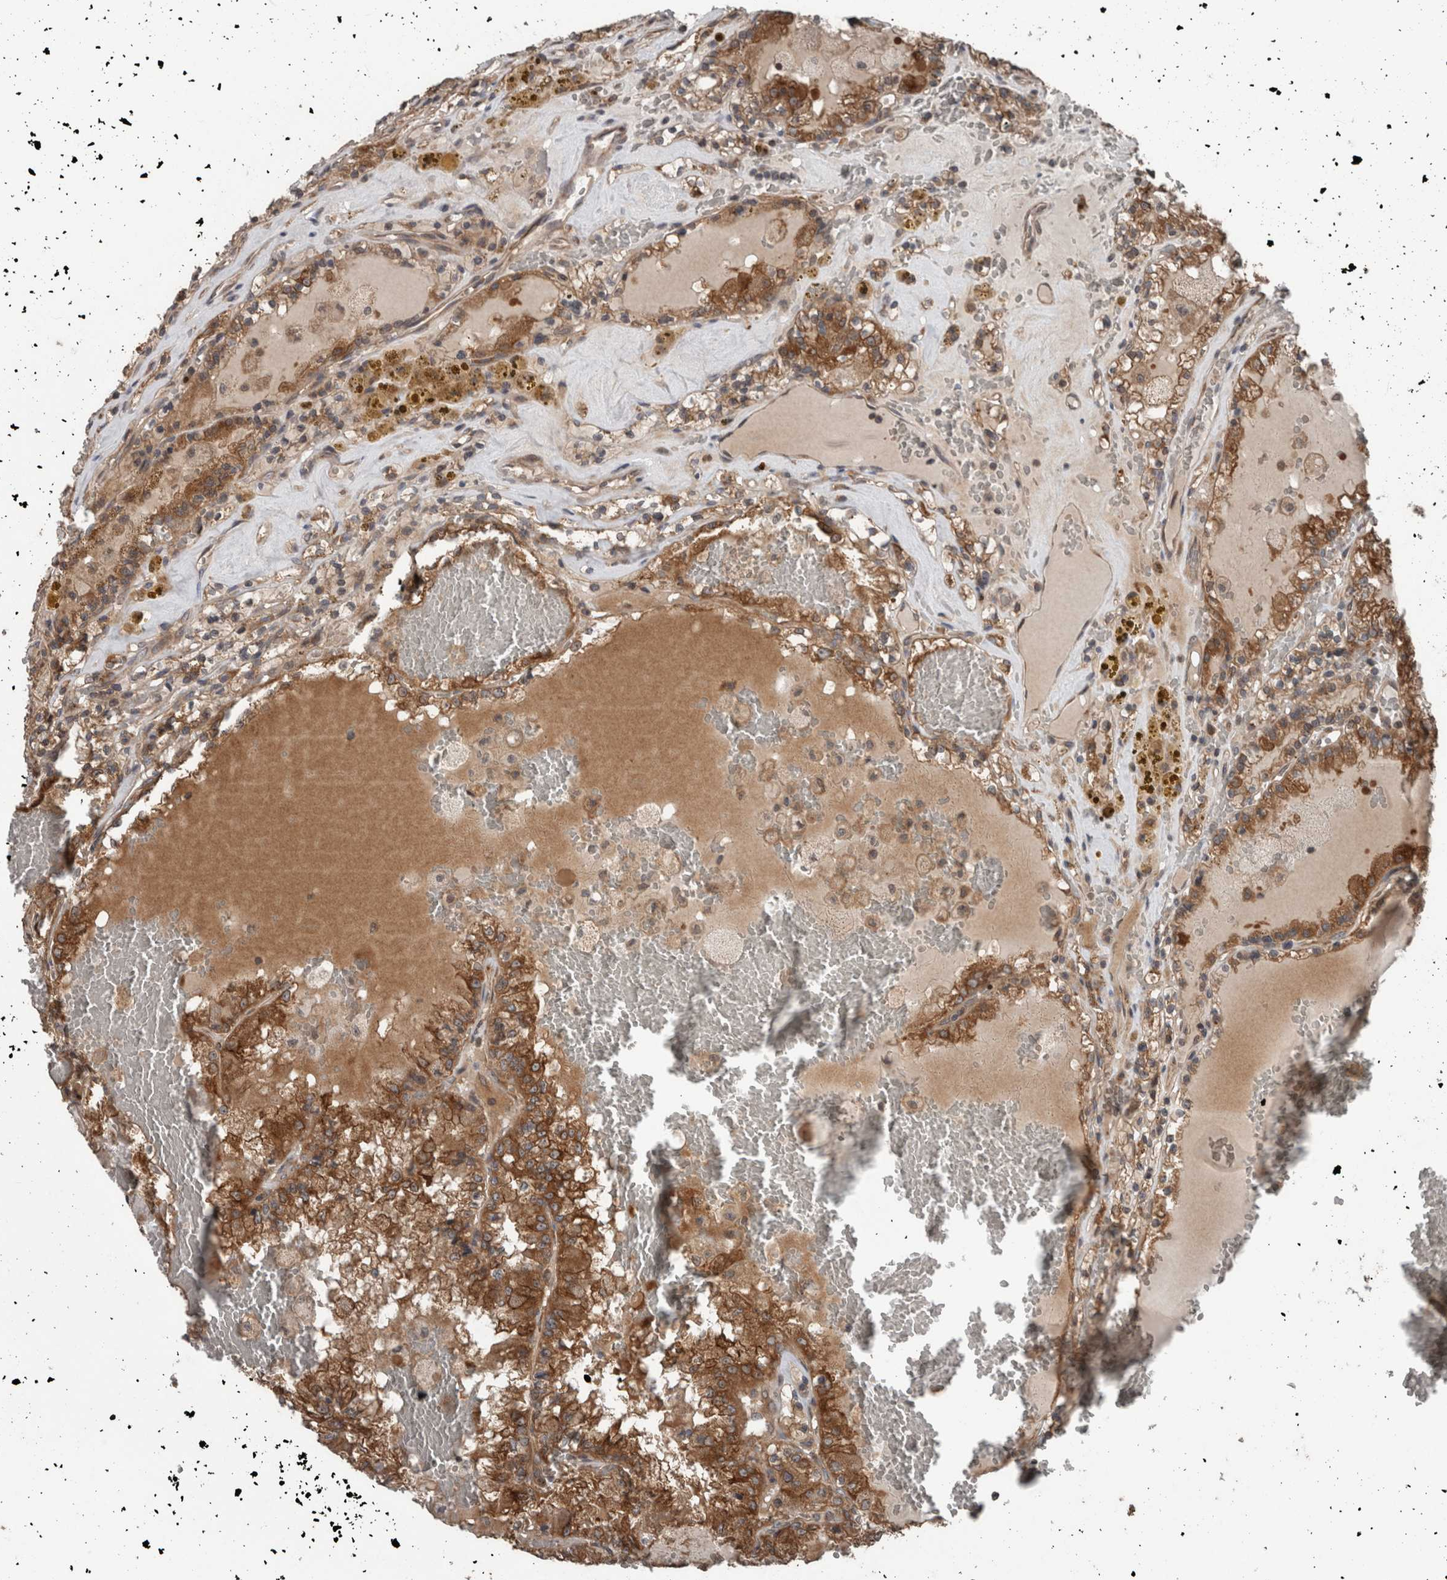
{"staining": {"intensity": "moderate", "quantity": ">75%", "location": "cytoplasmic/membranous"}, "tissue": "renal cancer", "cell_type": "Tumor cells", "image_type": "cancer", "snomed": [{"axis": "morphology", "description": "Adenocarcinoma, NOS"}, {"axis": "topography", "description": "Kidney"}], "caption": "This micrograph displays immunohistochemistry (IHC) staining of renal adenocarcinoma, with medium moderate cytoplasmic/membranous expression in about >75% of tumor cells.", "gene": "RIOK3", "patient": {"sex": "female", "age": 56}}